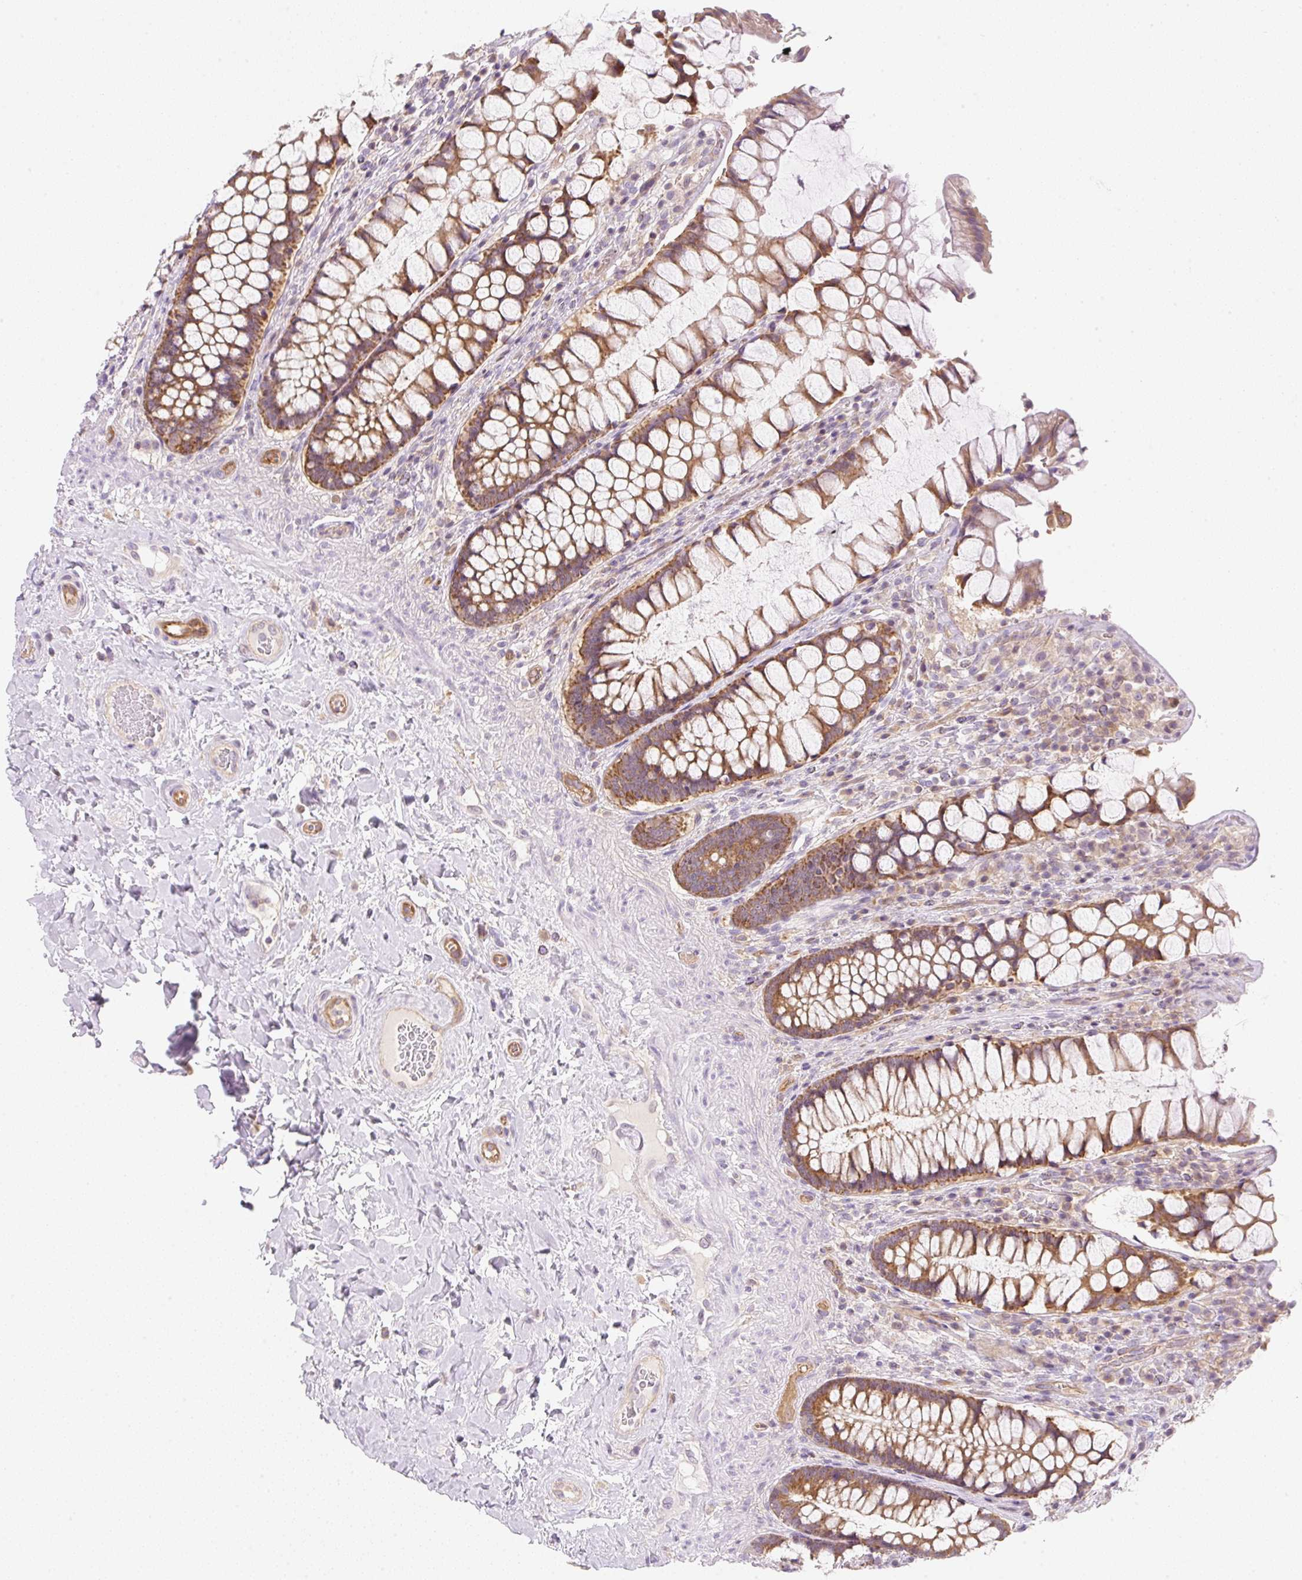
{"staining": {"intensity": "moderate", "quantity": ">75%", "location": "cytoplasmic/membranous"}, "tissue": "rectum", "cell_type": "Glandular cells", "image_type": "normal", "snomed": [{"axis": "morphology", "description": "Normal tissue, NOS"}, {"axis": "topography", "description": "Rectum"}], "caption": "Immunohistochemistry (IHC) photomicrograph of normal rectum: human rectum stained using immunohistochemistry exhibits medium levels of moderate protein expression localized specifically in the cytoplasmic/membranous of glandular cells, appearing as a cytoplasmic/membranous brown color.", "gene": "OMA1", "patient": {"sex": "female", "age": 58}}